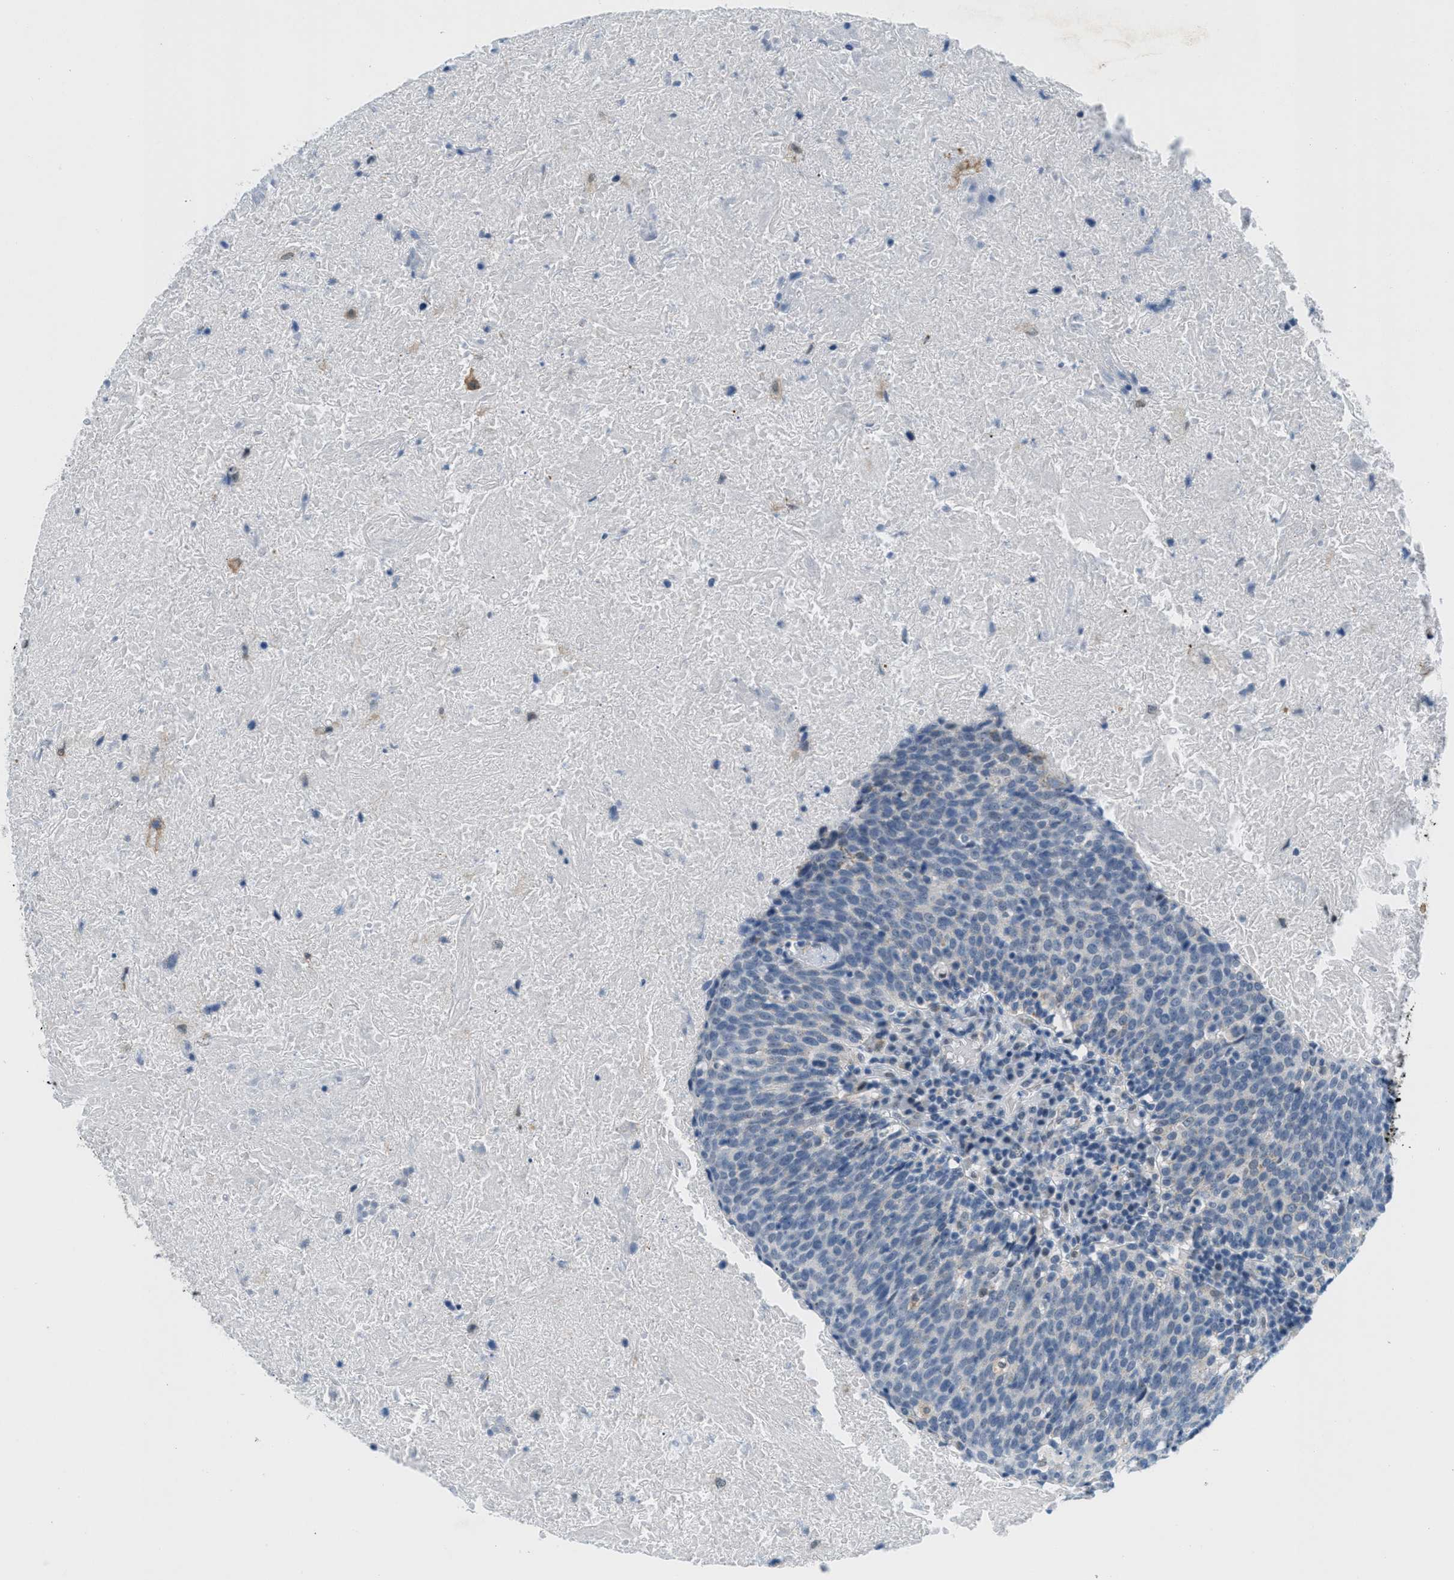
{"staining": {"intensity": "negative", "quantity": "none", "location": "none"}, "tissue": "head and neck cancer", "cell_type": "Tumor cells", "image_type": "cancer", "snomed": [{"axis": "morphology", "description": "Squamous cell carcinoma, NOS"}, {"axis": "morphology", "description": "Squamous cell carcinoma, metastatic, NOS"}, {"axis": "topography", "description": "Lymph node"}, {"axis": "topography", "description": "Head-Neck"}], "caption": "The immunohistochemistry image has no significant positivity in tumor cells of squamous cell carcinoma (head and neck) tissue.", "gene": "HS3ST2", "patient": {"sex": "male", "age": 62}}